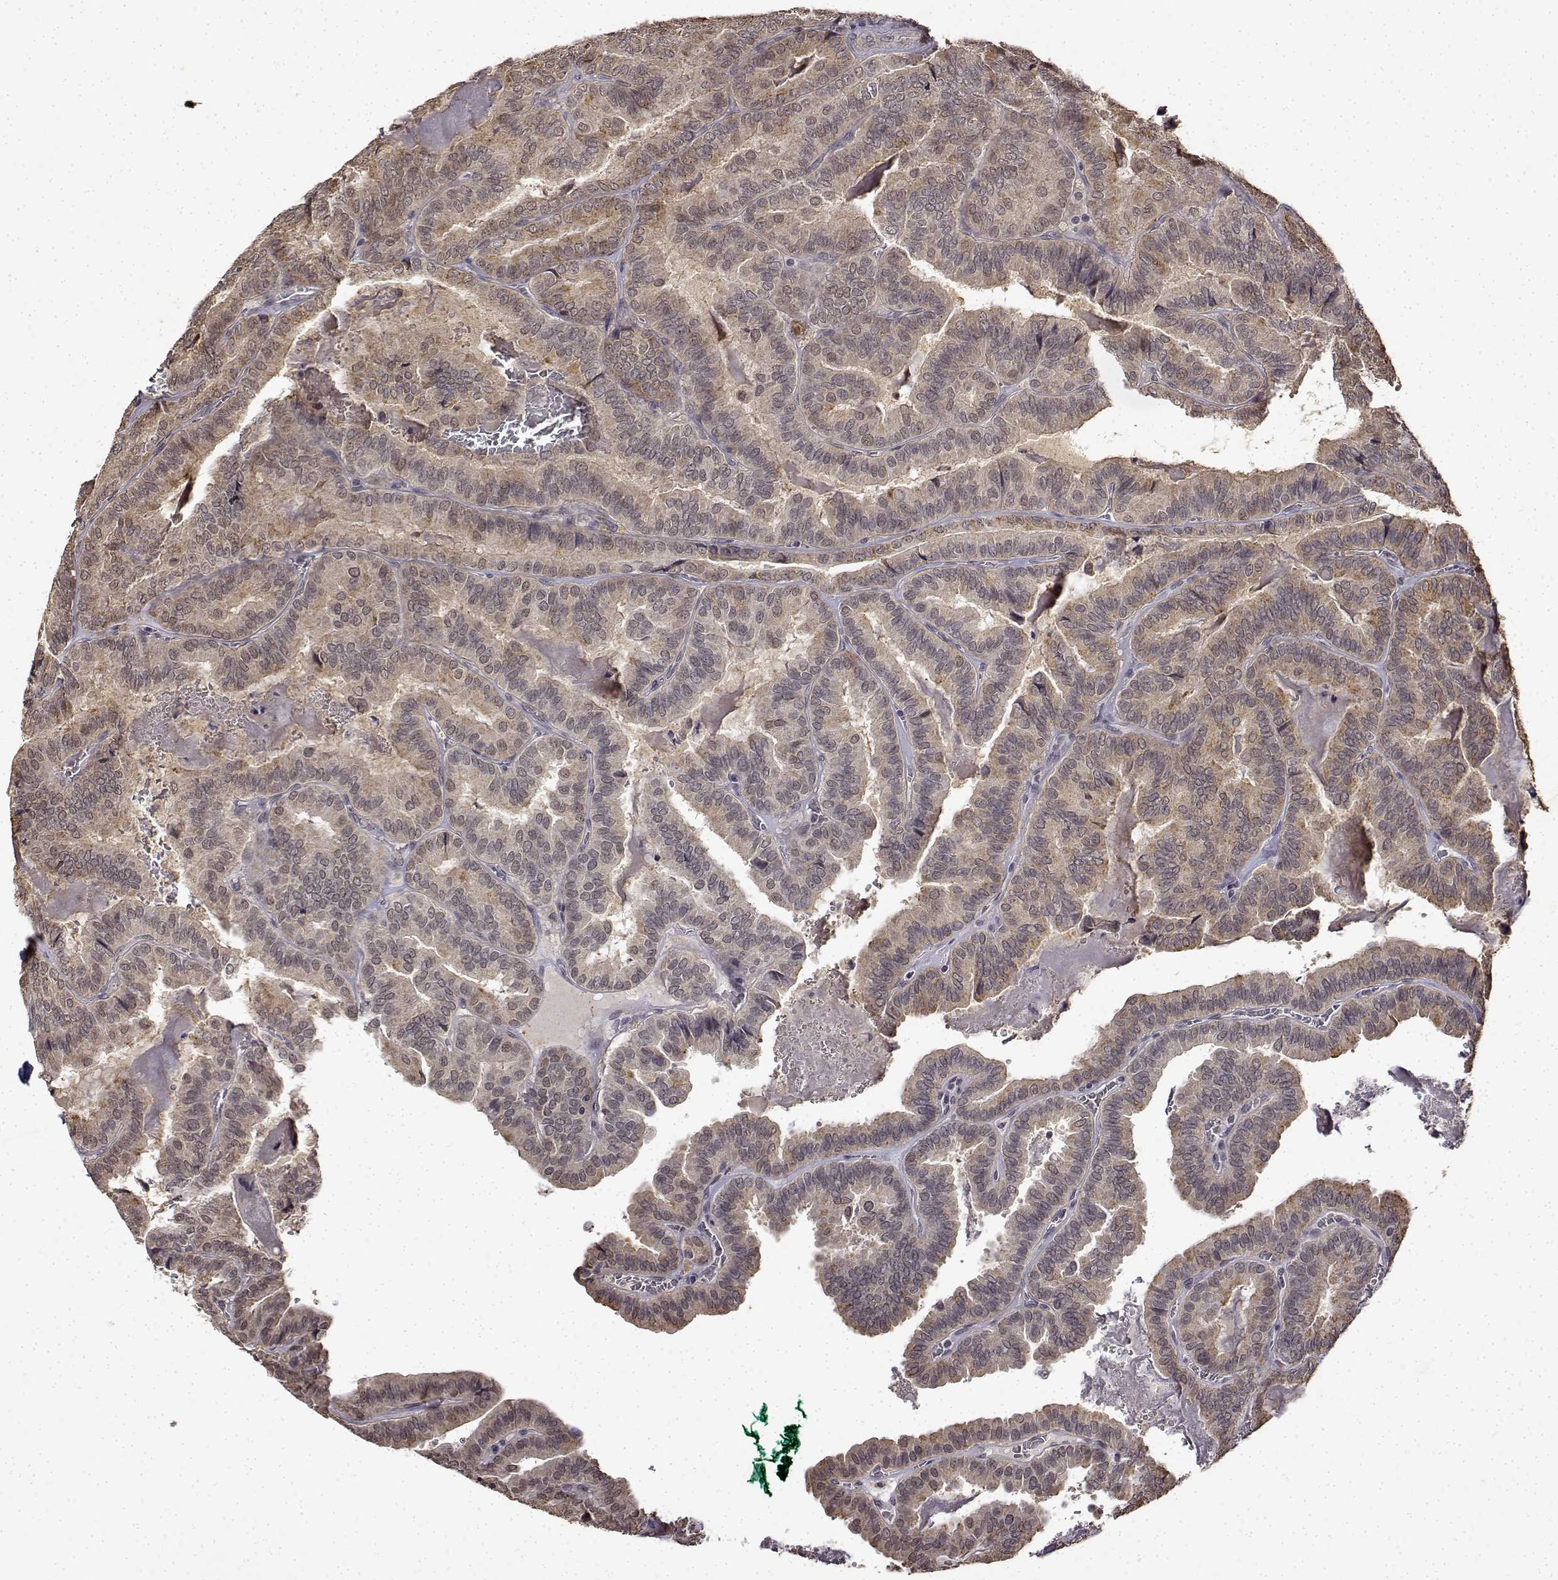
{"staining": {"intensity": "weak", "quantity": ">75%", "location": "cytoplasmic/membranous"}, "tissue": "thyroid cancer", "cell_type": "Tumor cells", "image_type": "cancer", "snomed": [{"axis": "morphology", "description": "Papillary adenocarcinoma, NOS"}, {"axis": "topography", "description": "Thyroid gland"}], "caption": "Human thyroid cancer (papillary adenocarcinoma) stained for a protein (brown) displays weak cytoplasmic/membranous positive expression in about >75% of tumor cells.", "gene": "BDNF", "patient": {"sex": "female", "age": 75}}